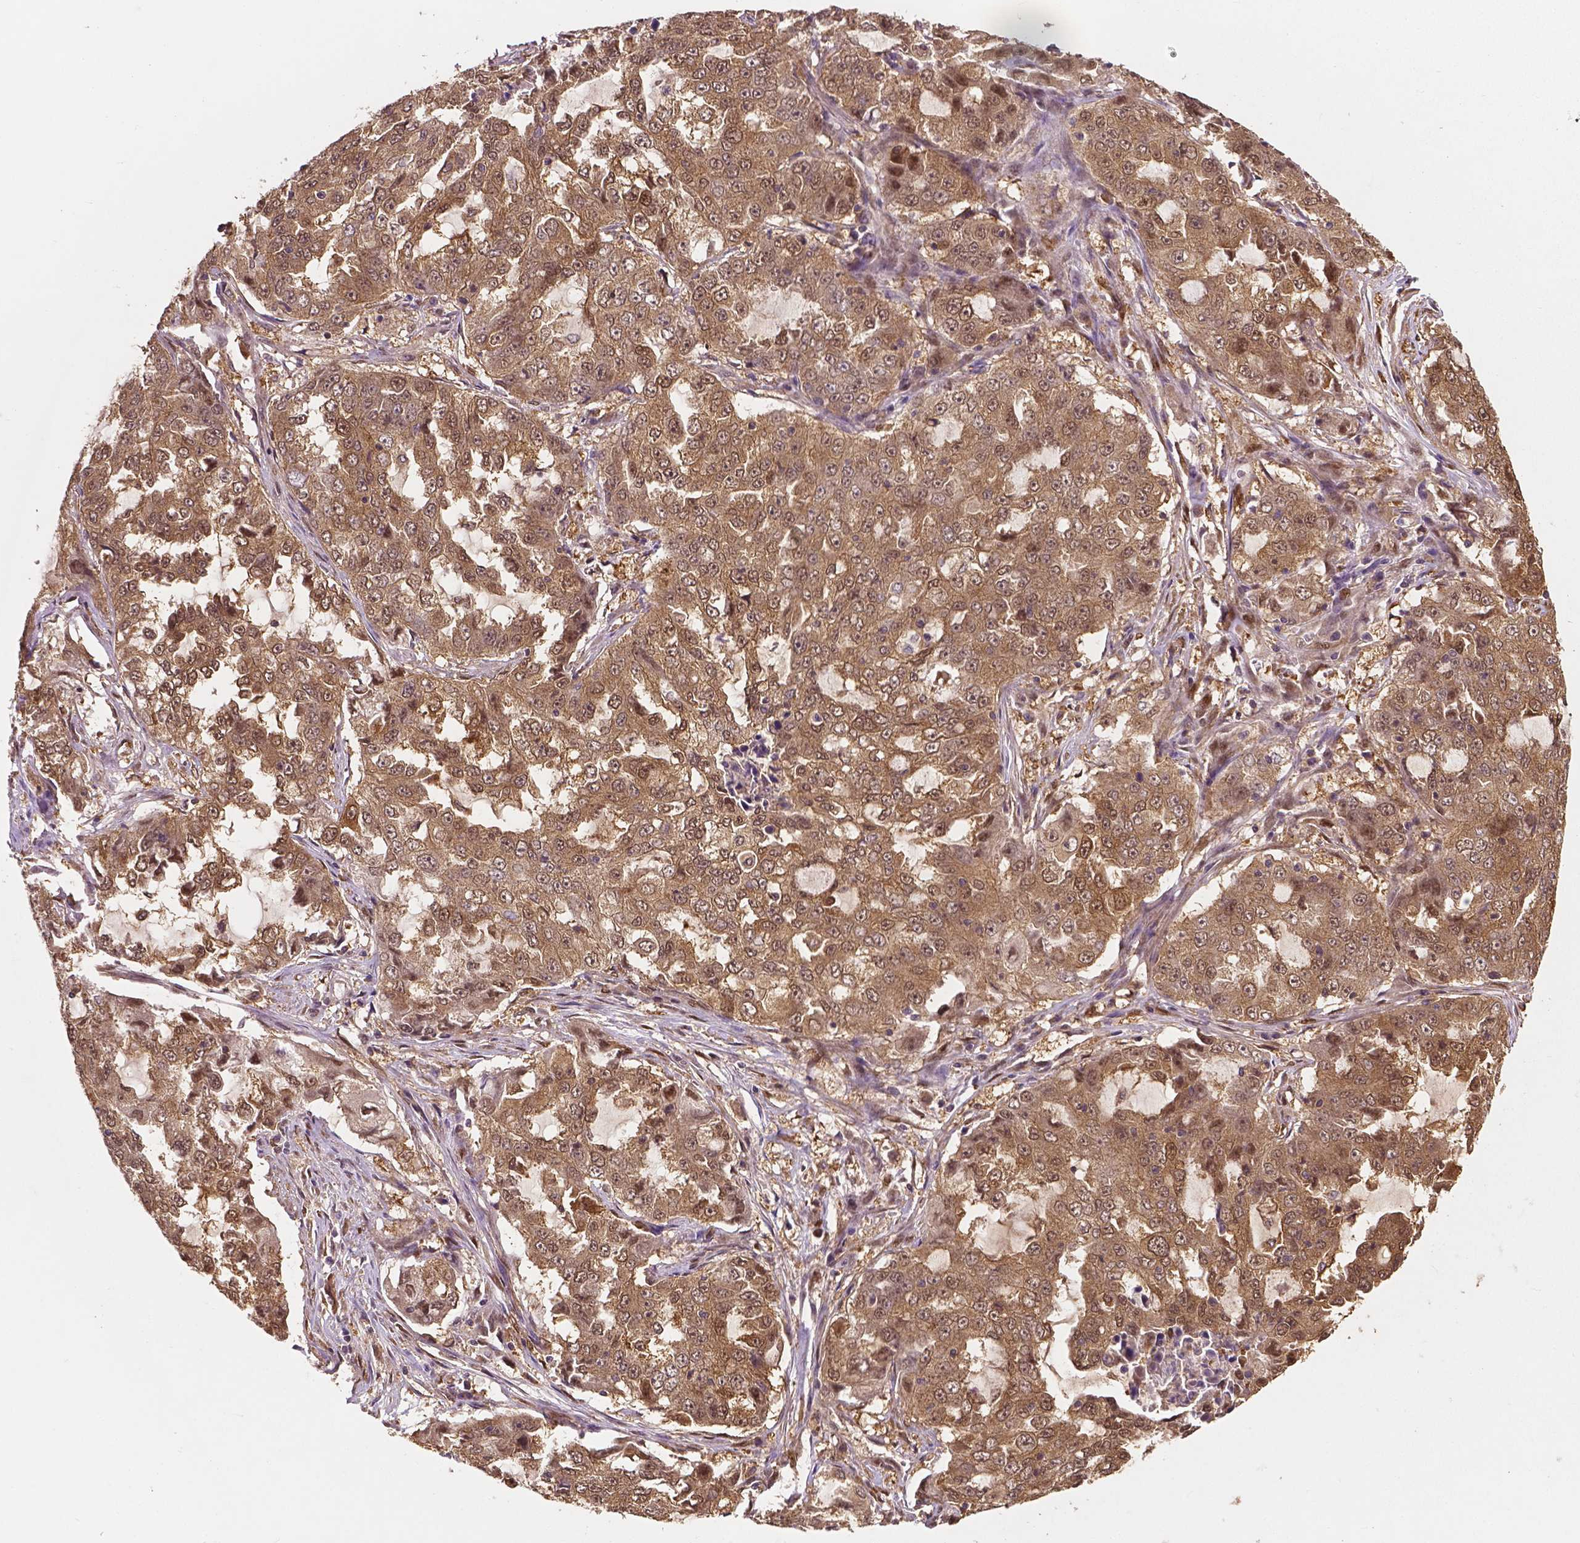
{"staining": {"intensity": "moderate", "quantity": ">75%", "location": "cytoplasmic/membranous,nuclear"}, "tissue": "lung cancer", "cell_type": "Tumor cells", "image_type": "cancer", "snomed": [{"axis": "morphology", "description": "Adenocarcinoma, NOS"}, {"axis": "topography", "description": "Lung"}], "caption": "A brown stain labels moderate cytoplasmic/membranous and nuclear positivity of a protein in lung cancer tumor cells.", "gene": "YAP1", "patient": {"sex": "female", "age": 61}}